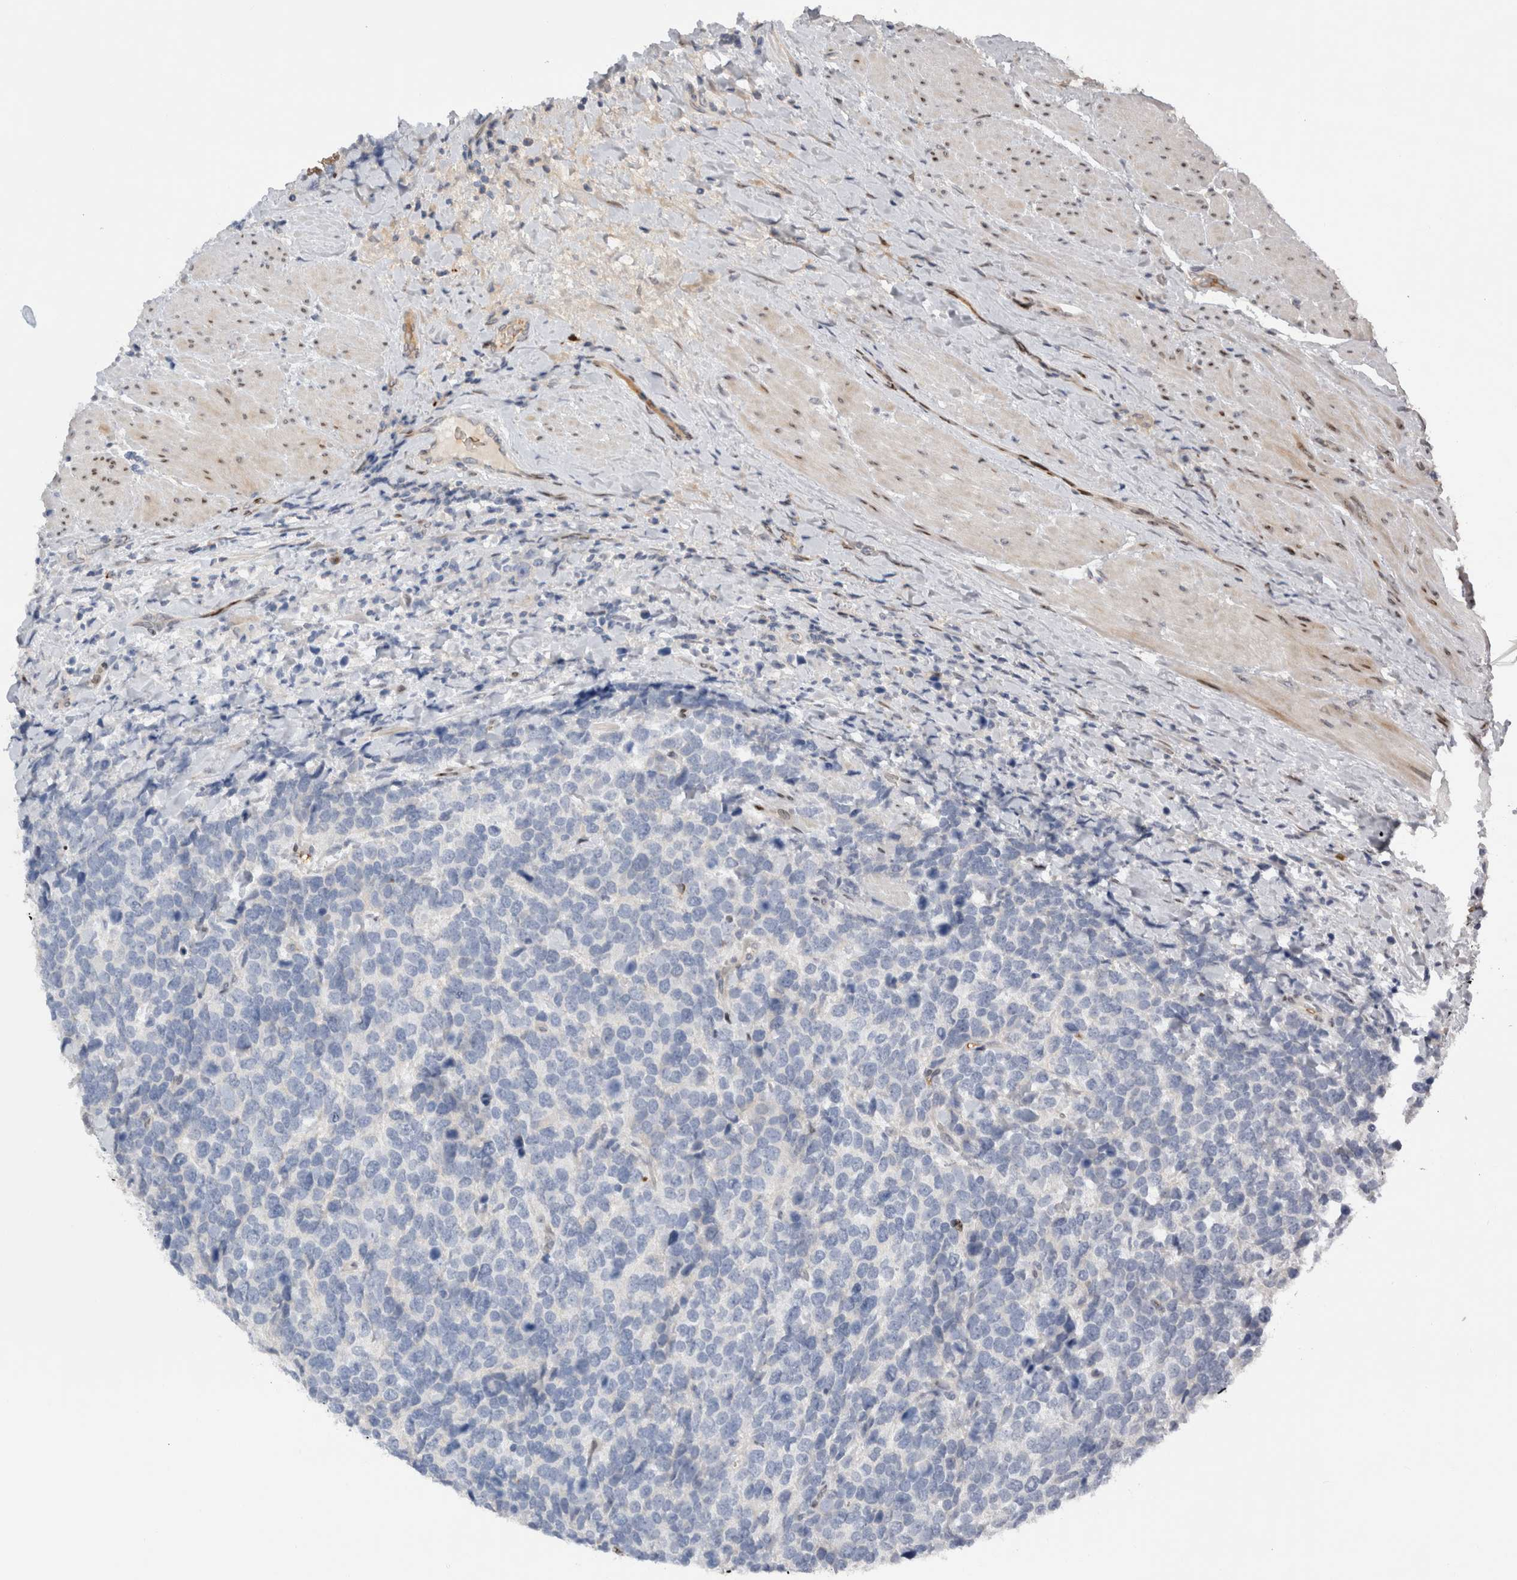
{"staining": {"intensity": "negative", "quantity": "none", "location": "none"}, "tissue": "urothelial cancer", "cell_type": "Tumor cells", "image_type": "cancer", "snomed": [{"axis": "morphology", "description": "Urothelial carcinoma, High grade"}, {"axis": "topography", "description": "Urinary bladder"}], "caption": "This is a histopathology image of immunohistochemistry staining of urothelial cancer, which shows no expression in tumor cells.", "gene": "DMTN", "patient": {"sex": "female", "age": 82}}